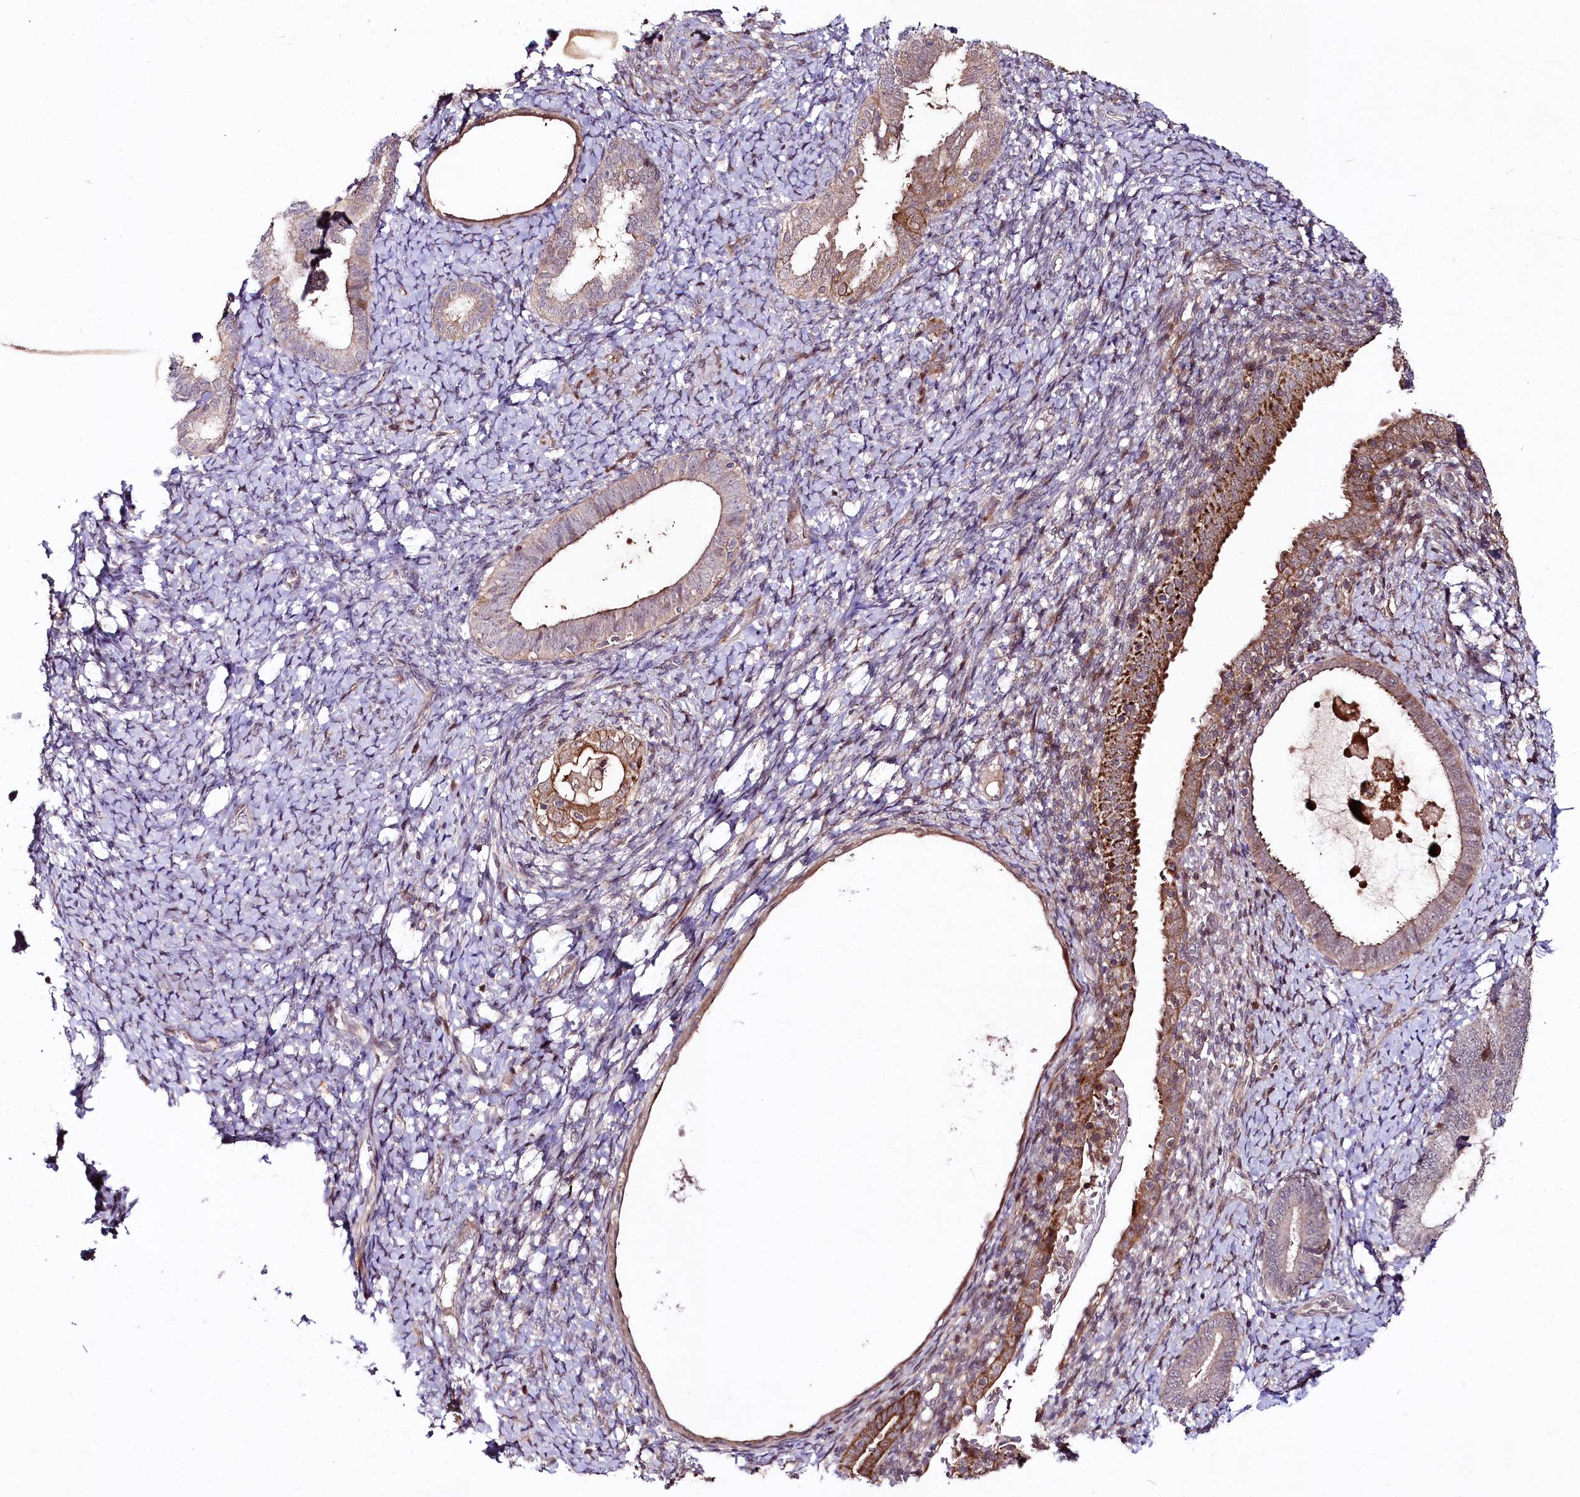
{"staining": {"intensity": "weak", "quantity": "<25%", "location": "cytoplasmic/membranous"}, "tissue": "endometrium", "cell_type": "Cells in endometrial stroma", "image_type": "normal", "snomed": [{"axis": "morphology", "description": "Normal tissue, NOS"}, {"axis": "topography", "description": "Endometrium"}], "caption": "A histopathology image of endometrium stained for a protein exhibits no brown staining in cells in endometrial stroma. (Stains: DAB immunohistochemistry (IHC) with hematoxylin counter stain, Microscopy: brightfield microscopy at high magnification).", "gene": "PHLDB1", "patient": {"sex": "female", "age": 72}}